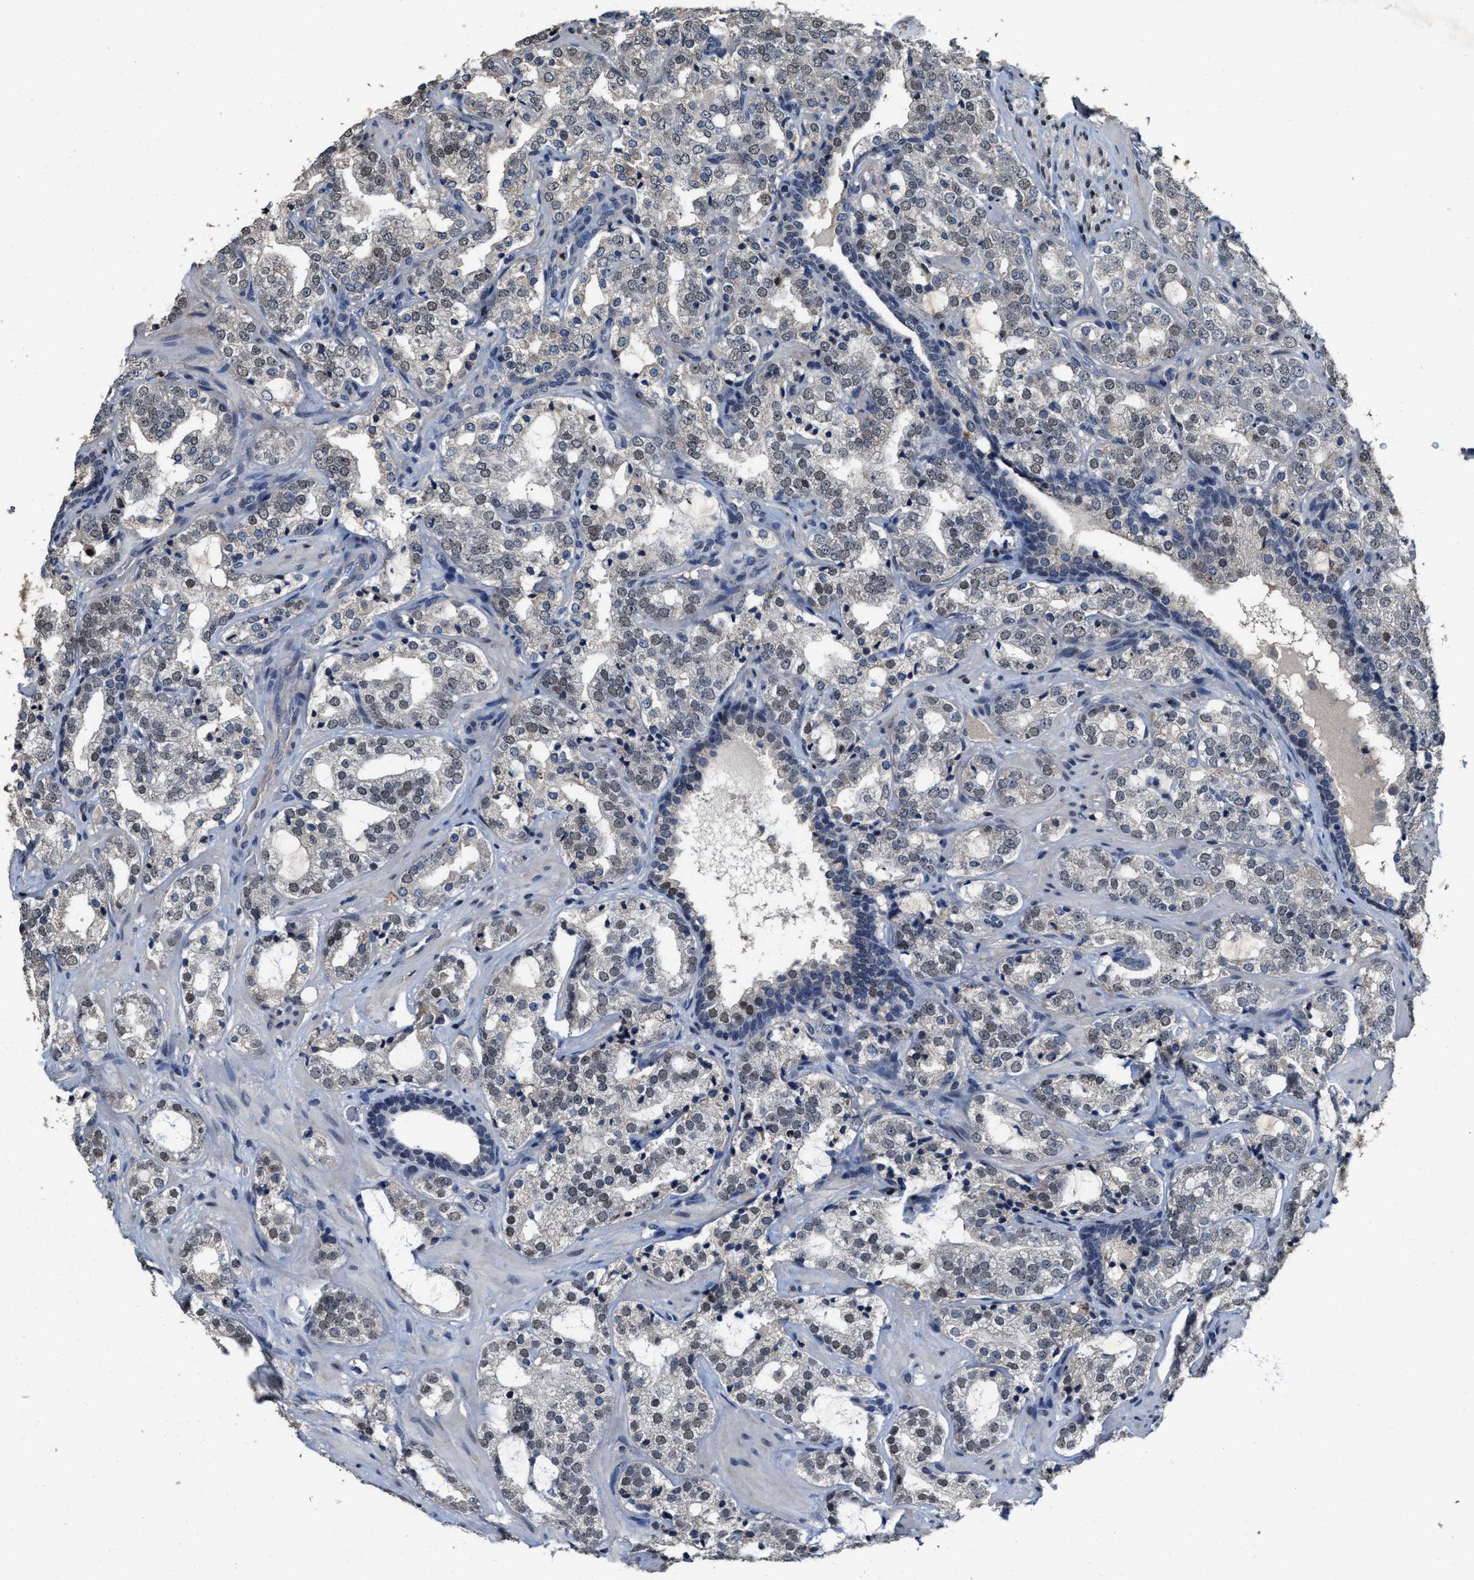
{"staining": {"intensity": "weak", "quantity": "25%-75%", "location": "nuclear"}, "tissue": "prostate cancer", "cell_type": "Tumor cells", "image_type": "cancer", "snomed": [{"axis": "morphology", "description": "Adenocarcinoma, High grade"}, {"axis": "topography", "description": "Prostate"}], "caption": "High-power microscopy captured an immunohistochemistry (IHC) image of prostate cancer (high-grade adenocarcinoma), revealing weak nuclear expression in approximately 25%-75% of tumor cells.", "gene": "ZNF20", "patient": {"sex": "male", "age": 64}}